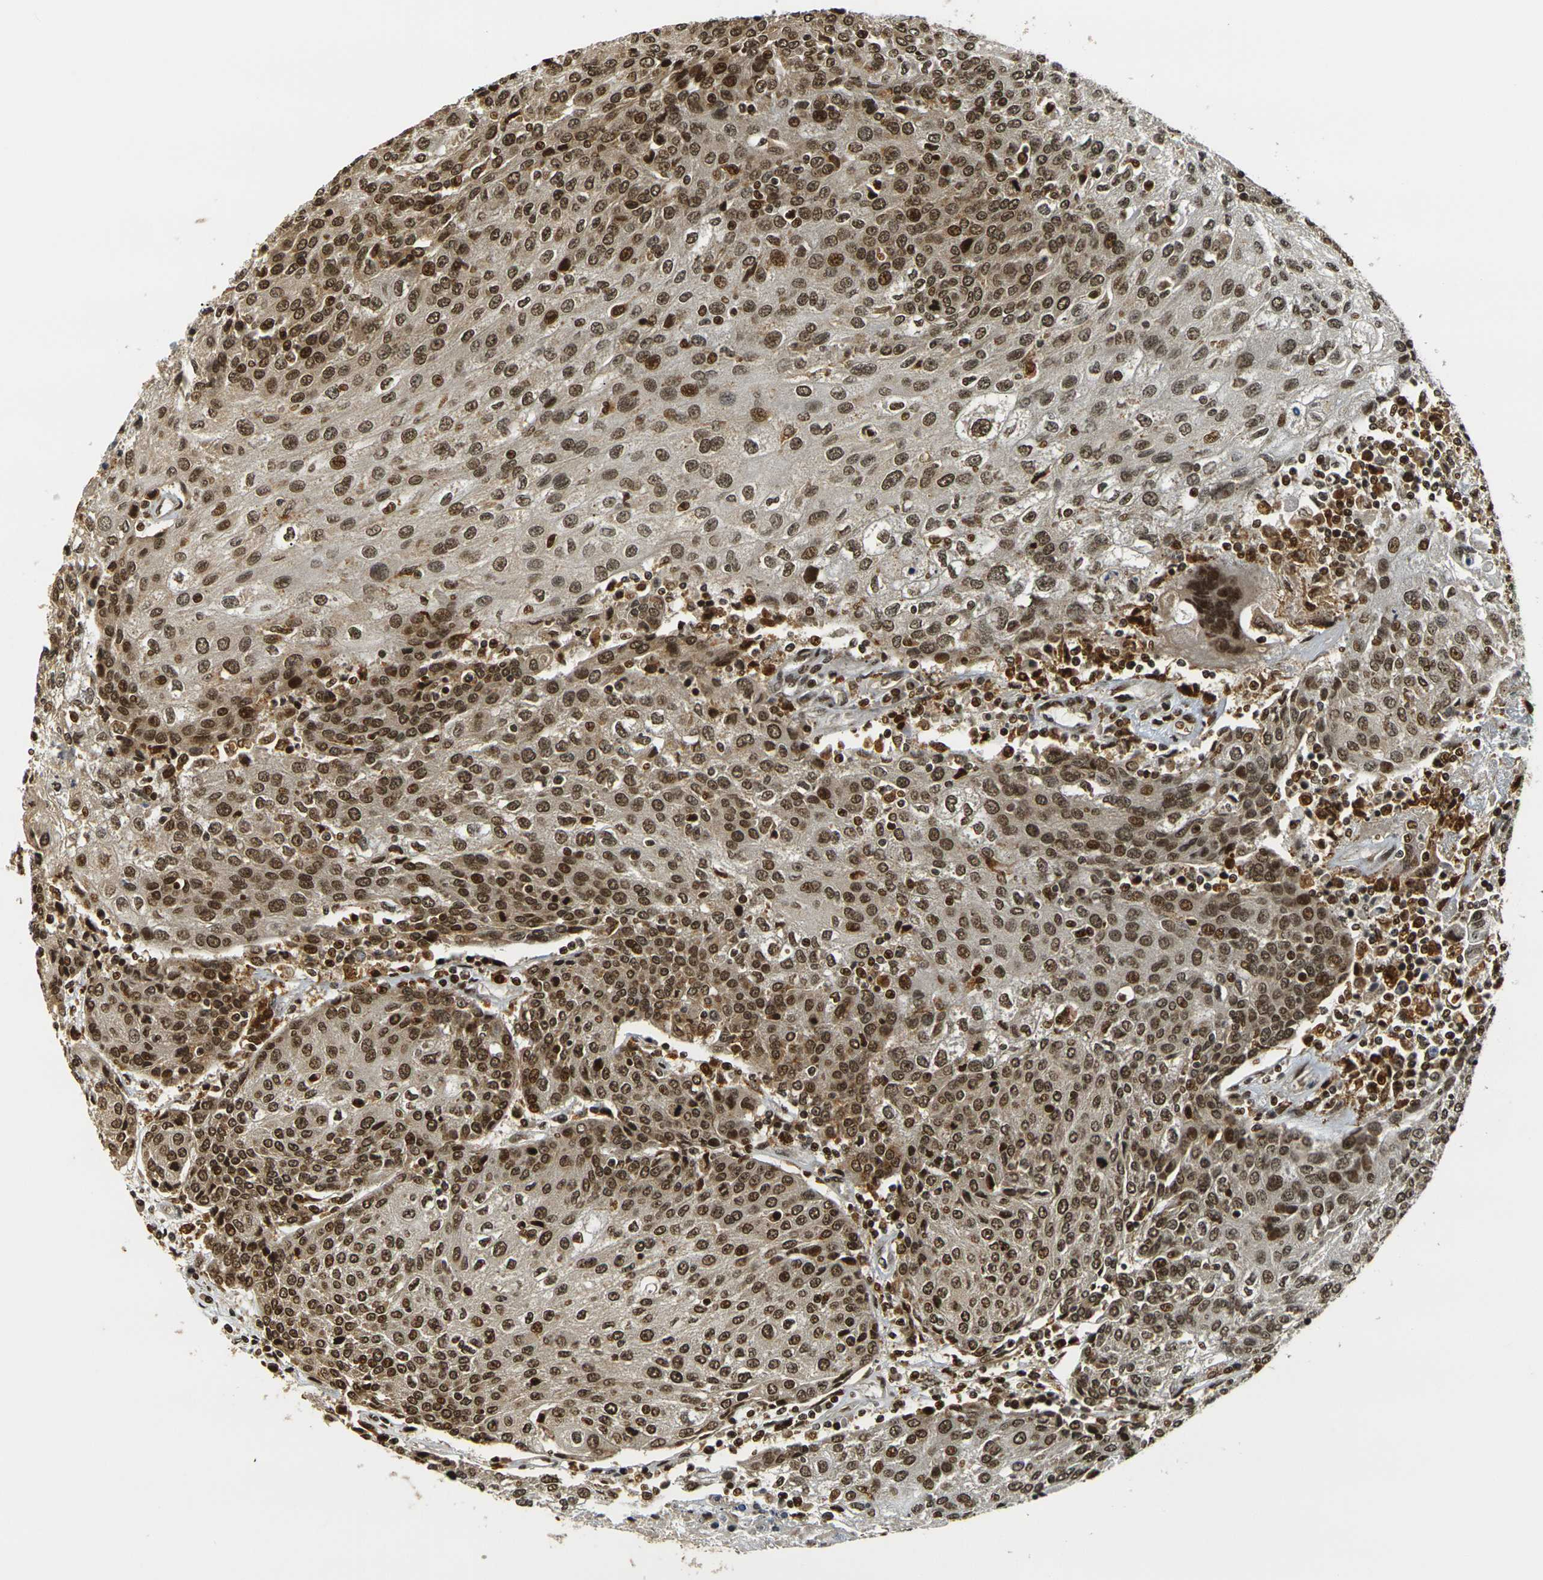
{"staining": {"intensity": "strong", "quantity": ">75%", "location": "cytoplasmic/membranous,nuclear"}, "tissue": "urothelial cancer", "cell_type": "Tumor cells", "image_type": "cancer", "snomed": [{"axis": "morphology", "description": "Urothelial carcinoma, High grade"}, {"axis": "topography", "description": "Urinary bladder"}], "caption": "IHC of human urothelial cancer shows high levels of strong cytoplasmic/membranous and nuclear expression in approximately >75% of tumor cells. (Stains: DAB (3,3'-diaminobenzidine) in brown, nuclei in blue, Microscopy: brightfield microscopy at high magnification).", "gene": "ACTL6A", "patient": {"sex": "female", "age": 85}}